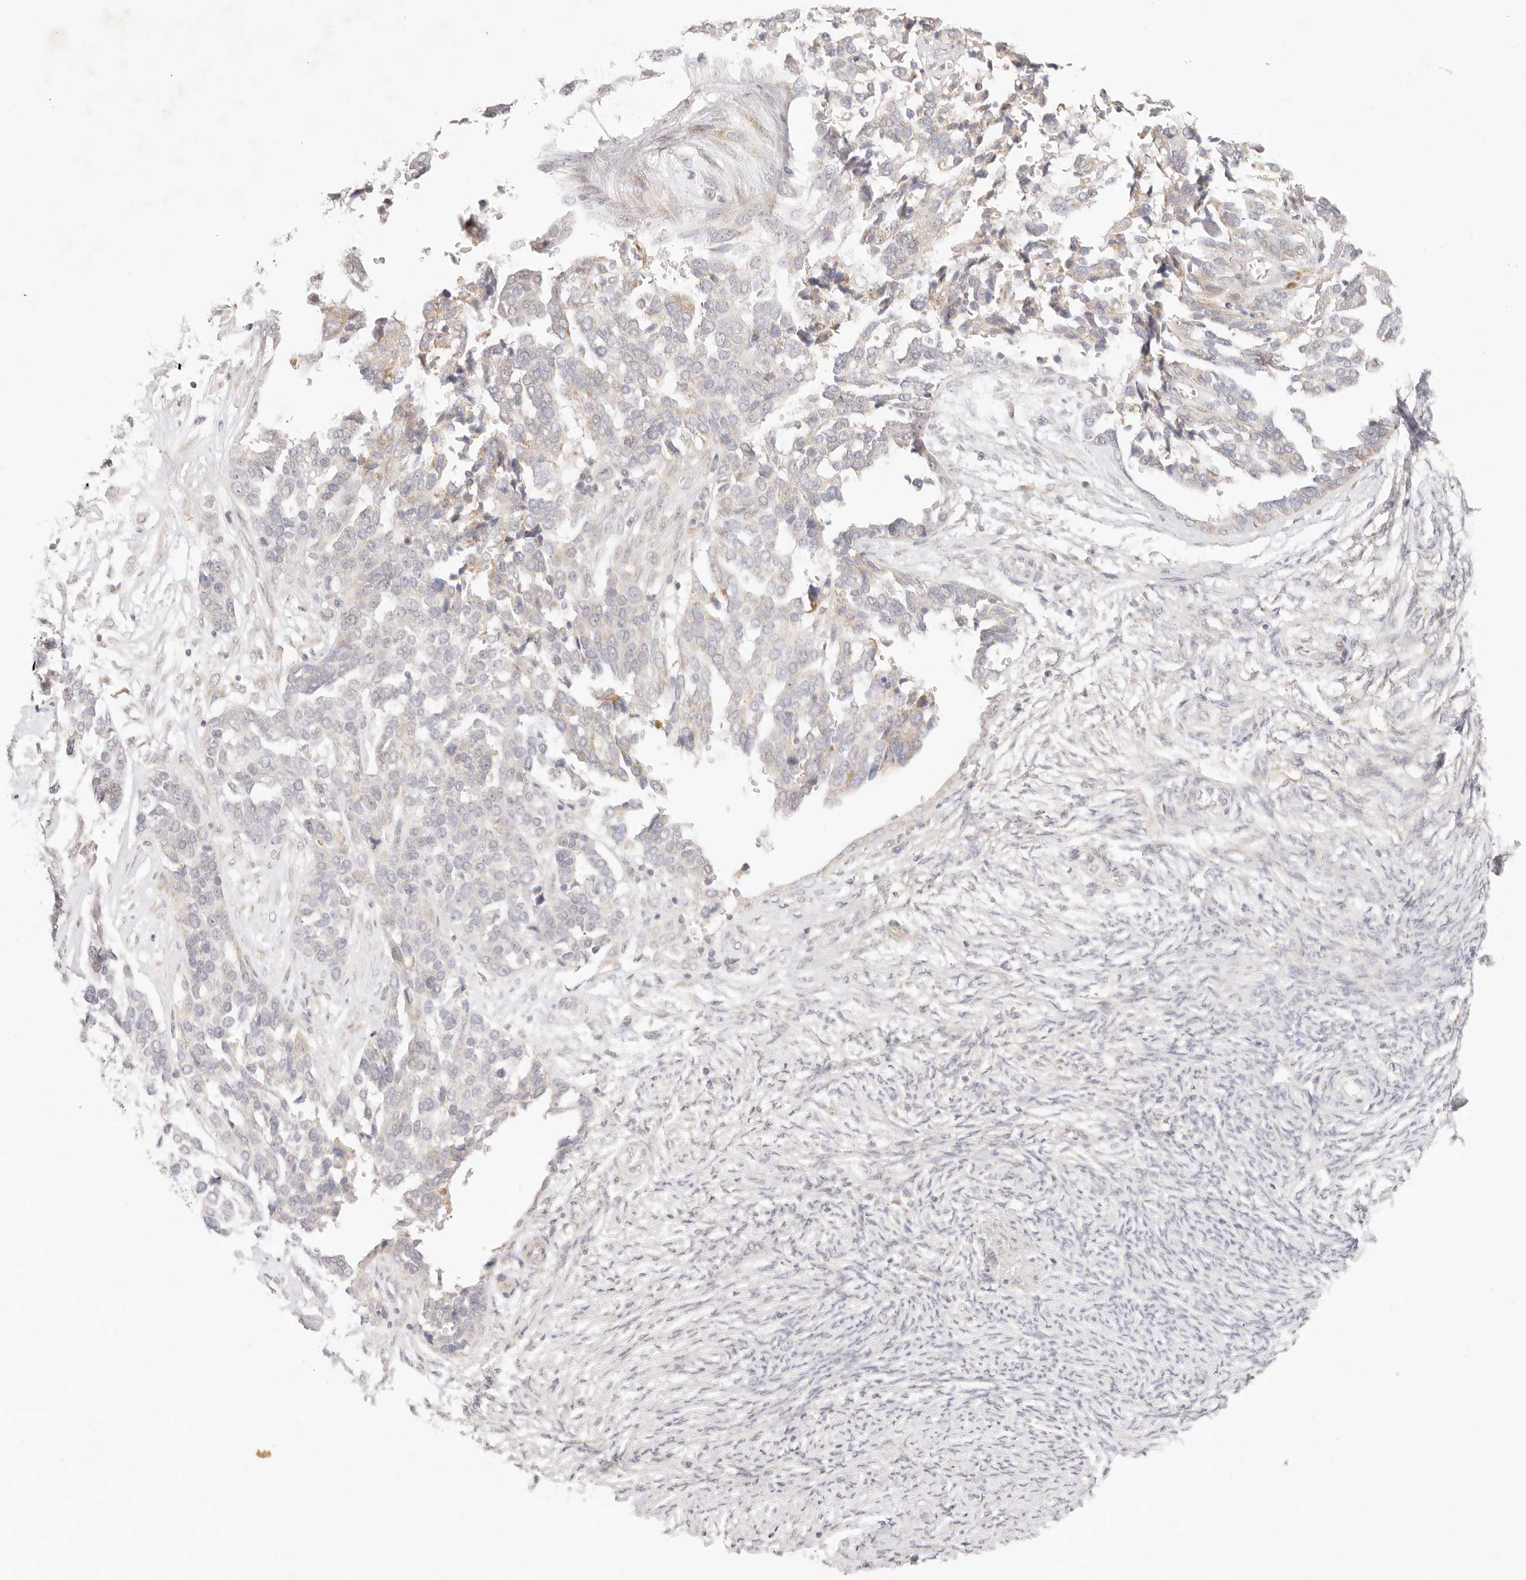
{"staining": {"intensity": "negative", "quantity": "none", "location": "none"}, "tissue": "ovarian cancer", "cell_type": "Tumor cells", "image_type": "cancer", "snomed": [{"axis": "morphology", "description": "Cystadenocarcinoma, serous, NOS"}, {"axis": "topography", "description": "Ovary"}], "caption": "High power microscopy photomicrograph of an immunohistochemistry (IHC) histopathology image of ovarian serous cystadenocarcinoma, revealing no significant positivity in tumor cells.", "gene": "GPR156", "patient": {"sex": "female", "age": 44}}